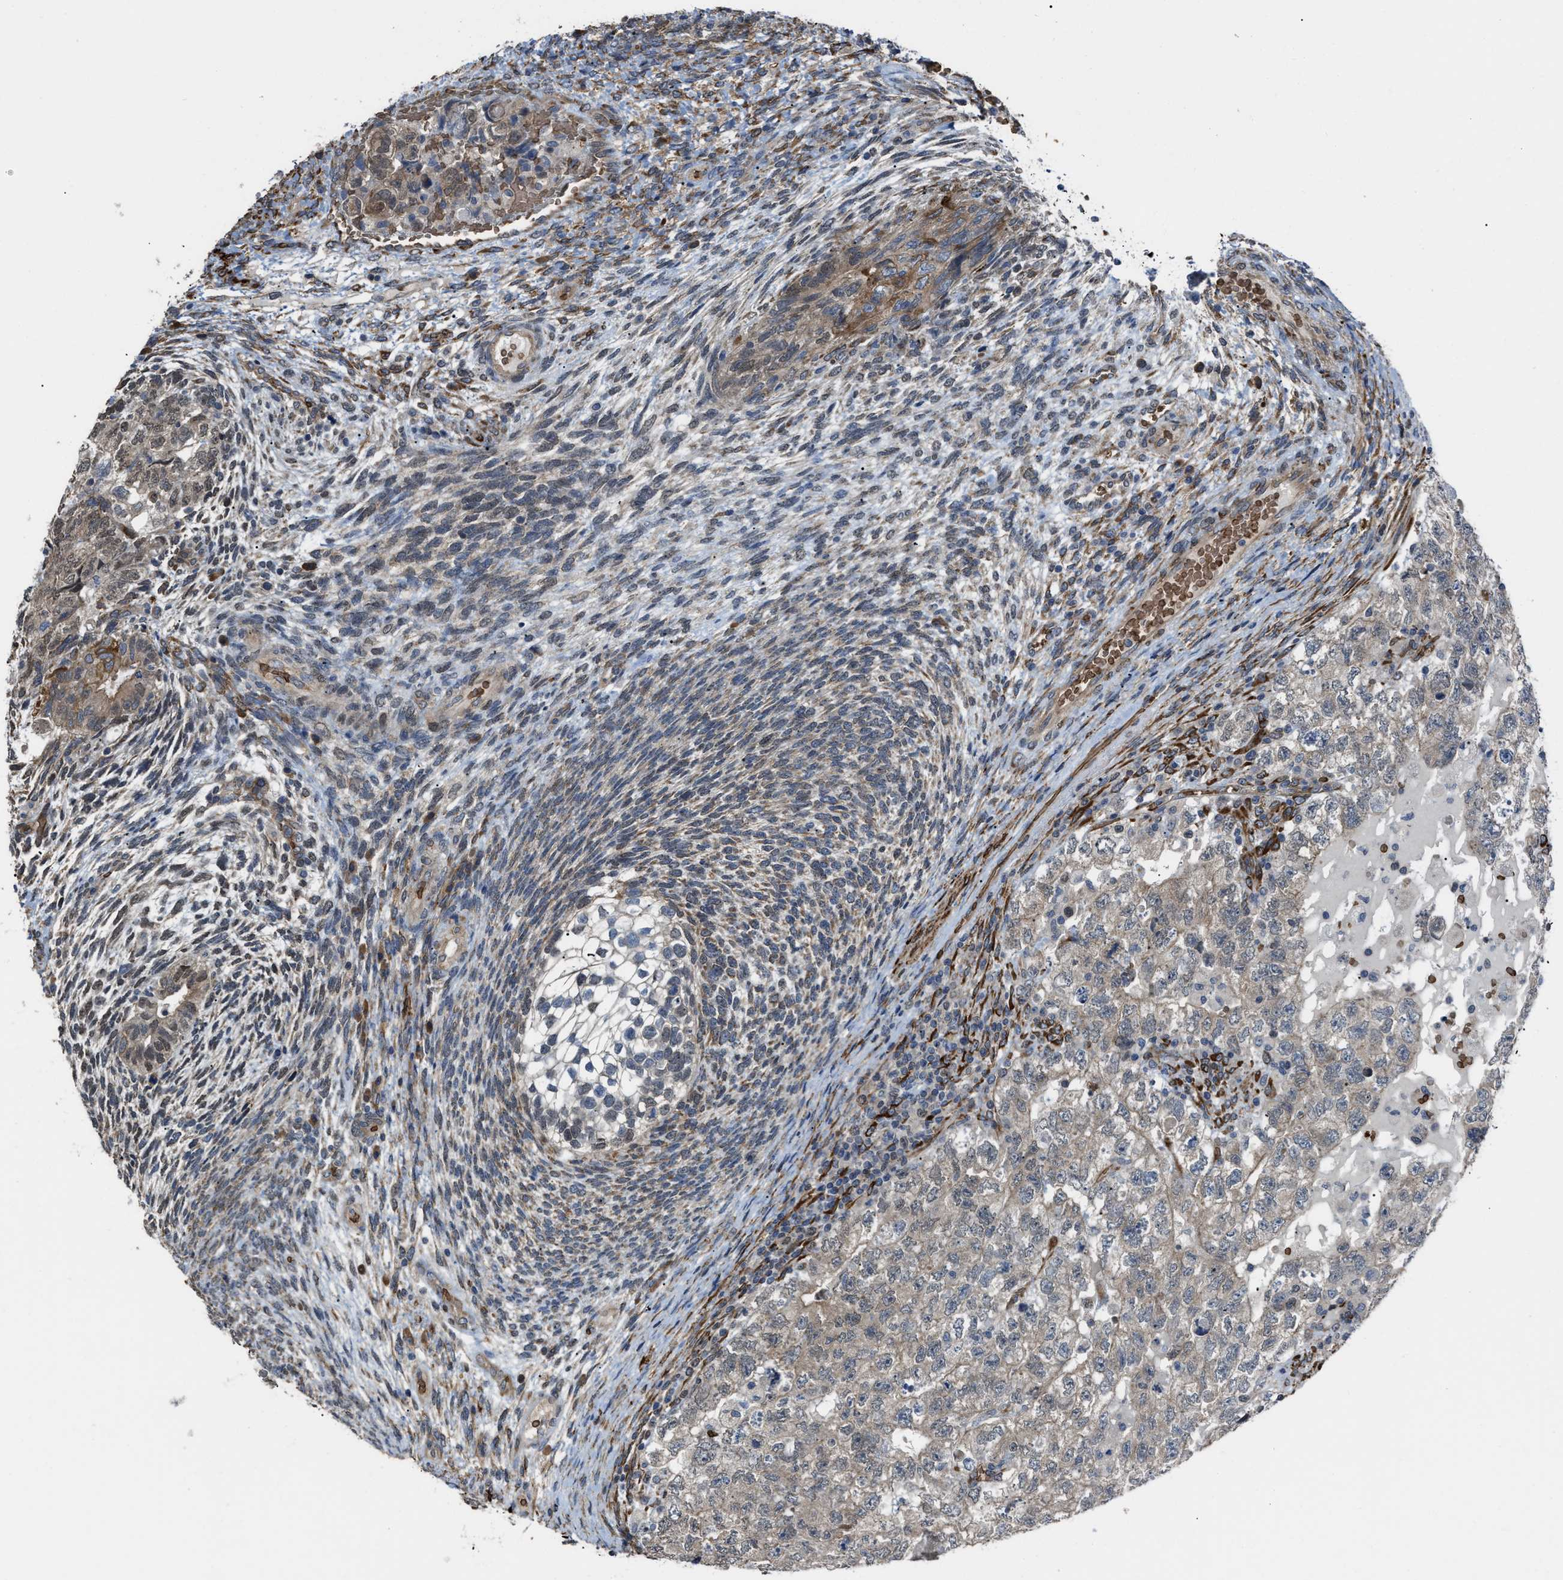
{"staining": {"intensity": "weak", "quantity": ">75%", "location": "cytoplasmic/membranous"}, "tissue": "testis cancer", "cell_type": "Tumor cells", "image_type": "cancer", "snomed": [{"axis": "morphology", "description": "Carcinoma, Embryonal, NOS"}, {"axis": "topography", "description": "Testis"}], "caption": "Weak cytoplasmic/membranous positivity for a protein is appreciated in about >75% of tumor cells of testis cancer using immunohistochemistry (IHC).", "gene": "SELENOM", "patient": {"sex": "male", "age": 36}}